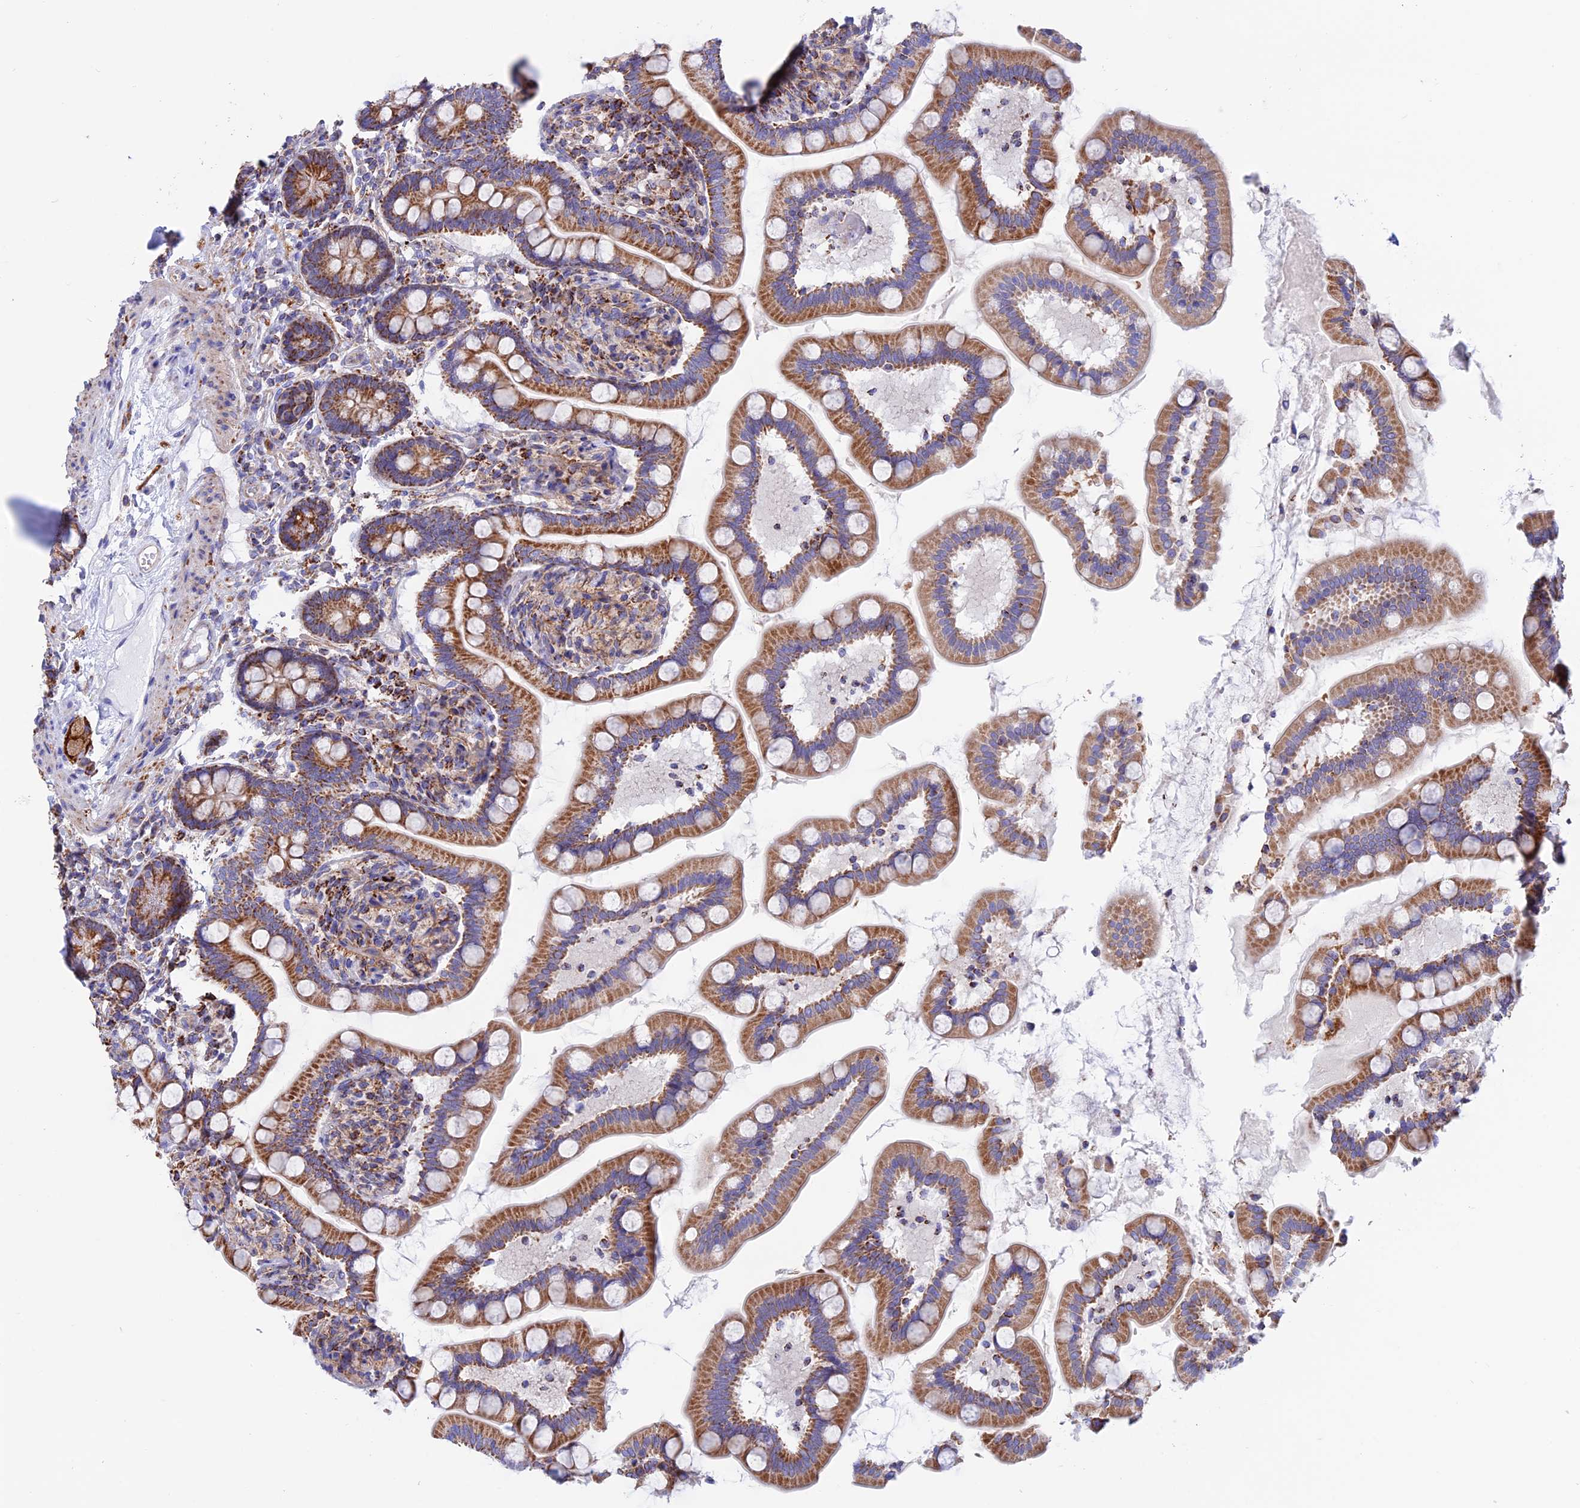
{"staining": {"intensity": "strong", "quantity": "25%-75%", "location": "cytoplasmic/membranous"}, "tissue": "small intestine", "cell_type": "Glandular cells", "image_type": "normal", "snomed": [{"axis": "morphology", "description": "Normal tissue, NOS"}, {"axis": "topography", "description": "Small intestine"}], "caption": "This histopathology image demonstrates immunohistochemistry (IHC) staining of unremarkable human small intestine, with high strong cytoplasmic/membranous positivity in about 25%-75% of glandular cells.", "gene": "GCDH", "patient": {"sex": "female", "age": 64}}